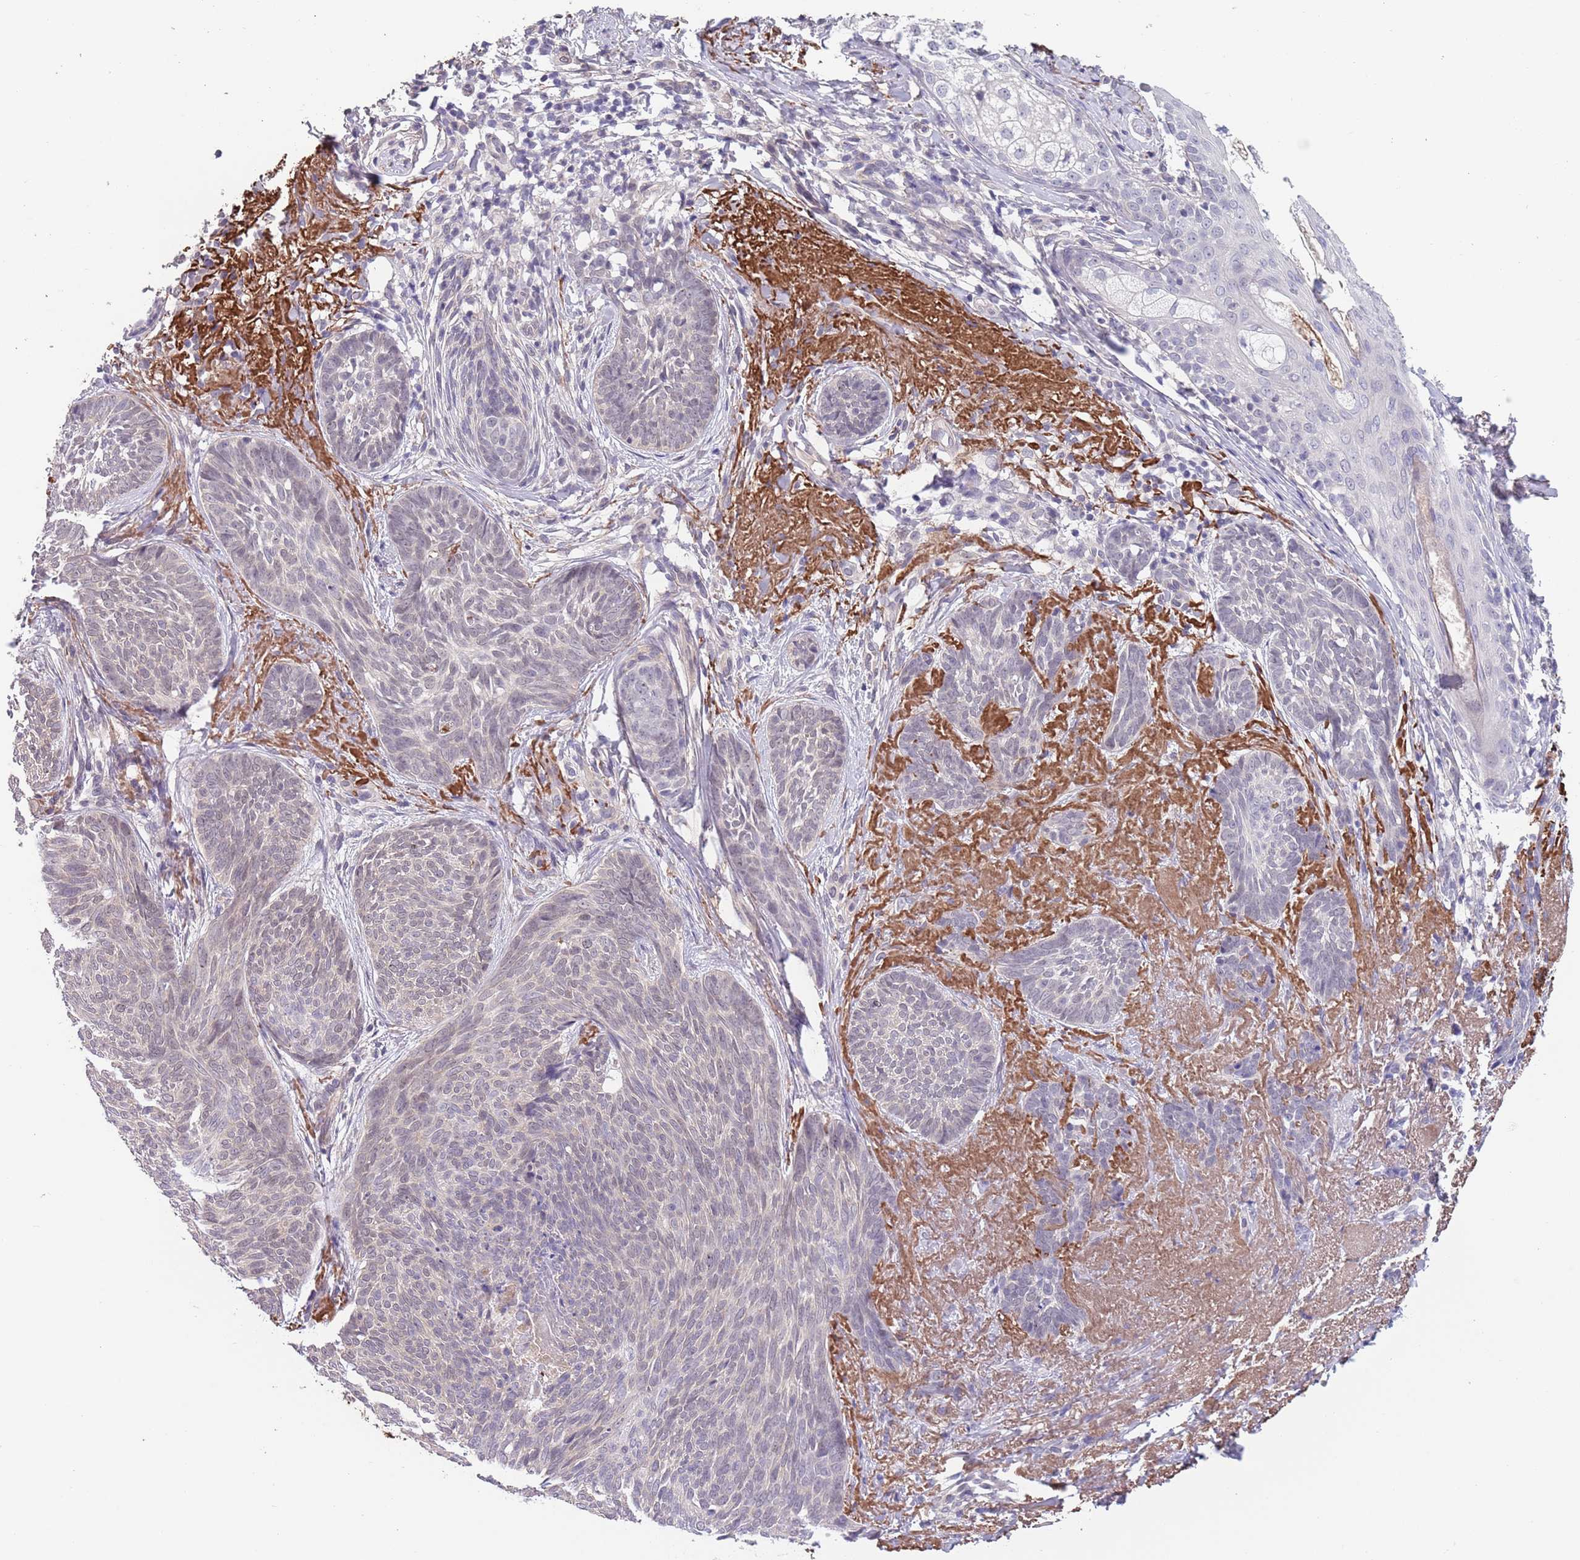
{"staining": {"intensity": "negative", "quantity": "none", "location": "none"}, "tissue": "skin cancer", "cell_type": "Tumor cells", "image_type": "cancer", "snomed": [{"axis": "morphology", "description": "Basal cell carcinoma"}, {"axis": "topography", "description": "Skin"}], "caption": "Immunohistochemistry micrograph of neoplastic tissue: skin cancer stained with DAB exhibits no significant protein positivity in tumor cells.", "gene": "RNF169", "patient": {"sex": "female", "age": 86}}